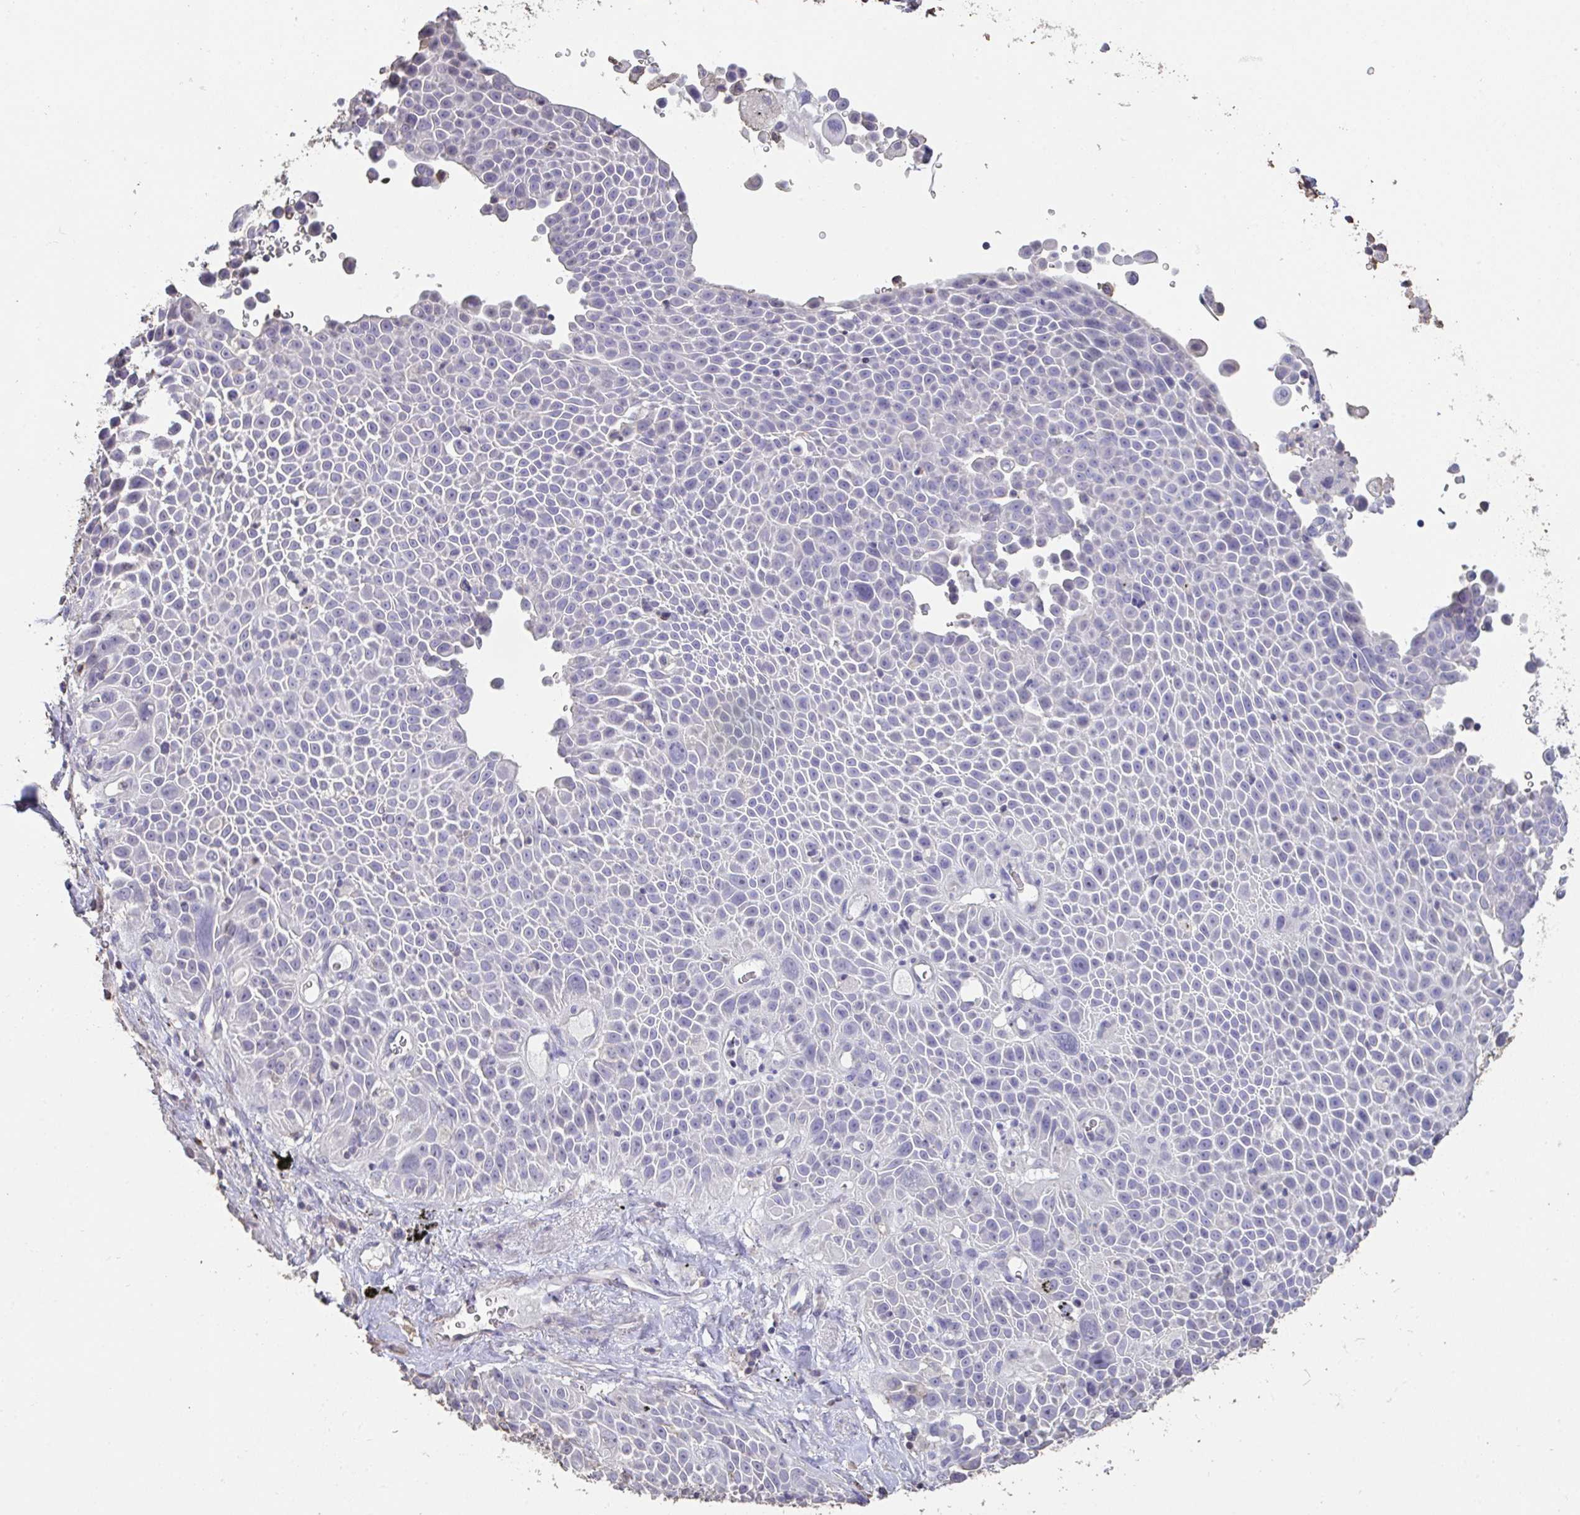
{"staining": {"intensity": "negative", "quantity": "none", "location": "none"}, "tissue": "lung cancer", "cell_type": "Tumor cells", "image_type": "cancer", "snomed": [{"axis": "morphology", "description": "Squamous cell carcinoma, NOS"}, {"axis": "morphology", "description": "Squamous cell carcinoma, metastatic, NOS"}, {"axis": "topography", "description": "Lymph node"}, {"axis": "topography", "description": "Lung"}], "caption": "Immunohistochemical staining of lung cancer (squamous cell carcinoma) displays no significant staining in tumor cells.", "gene": "IL23R", "patient": {"sex": "female", "age": 62}}